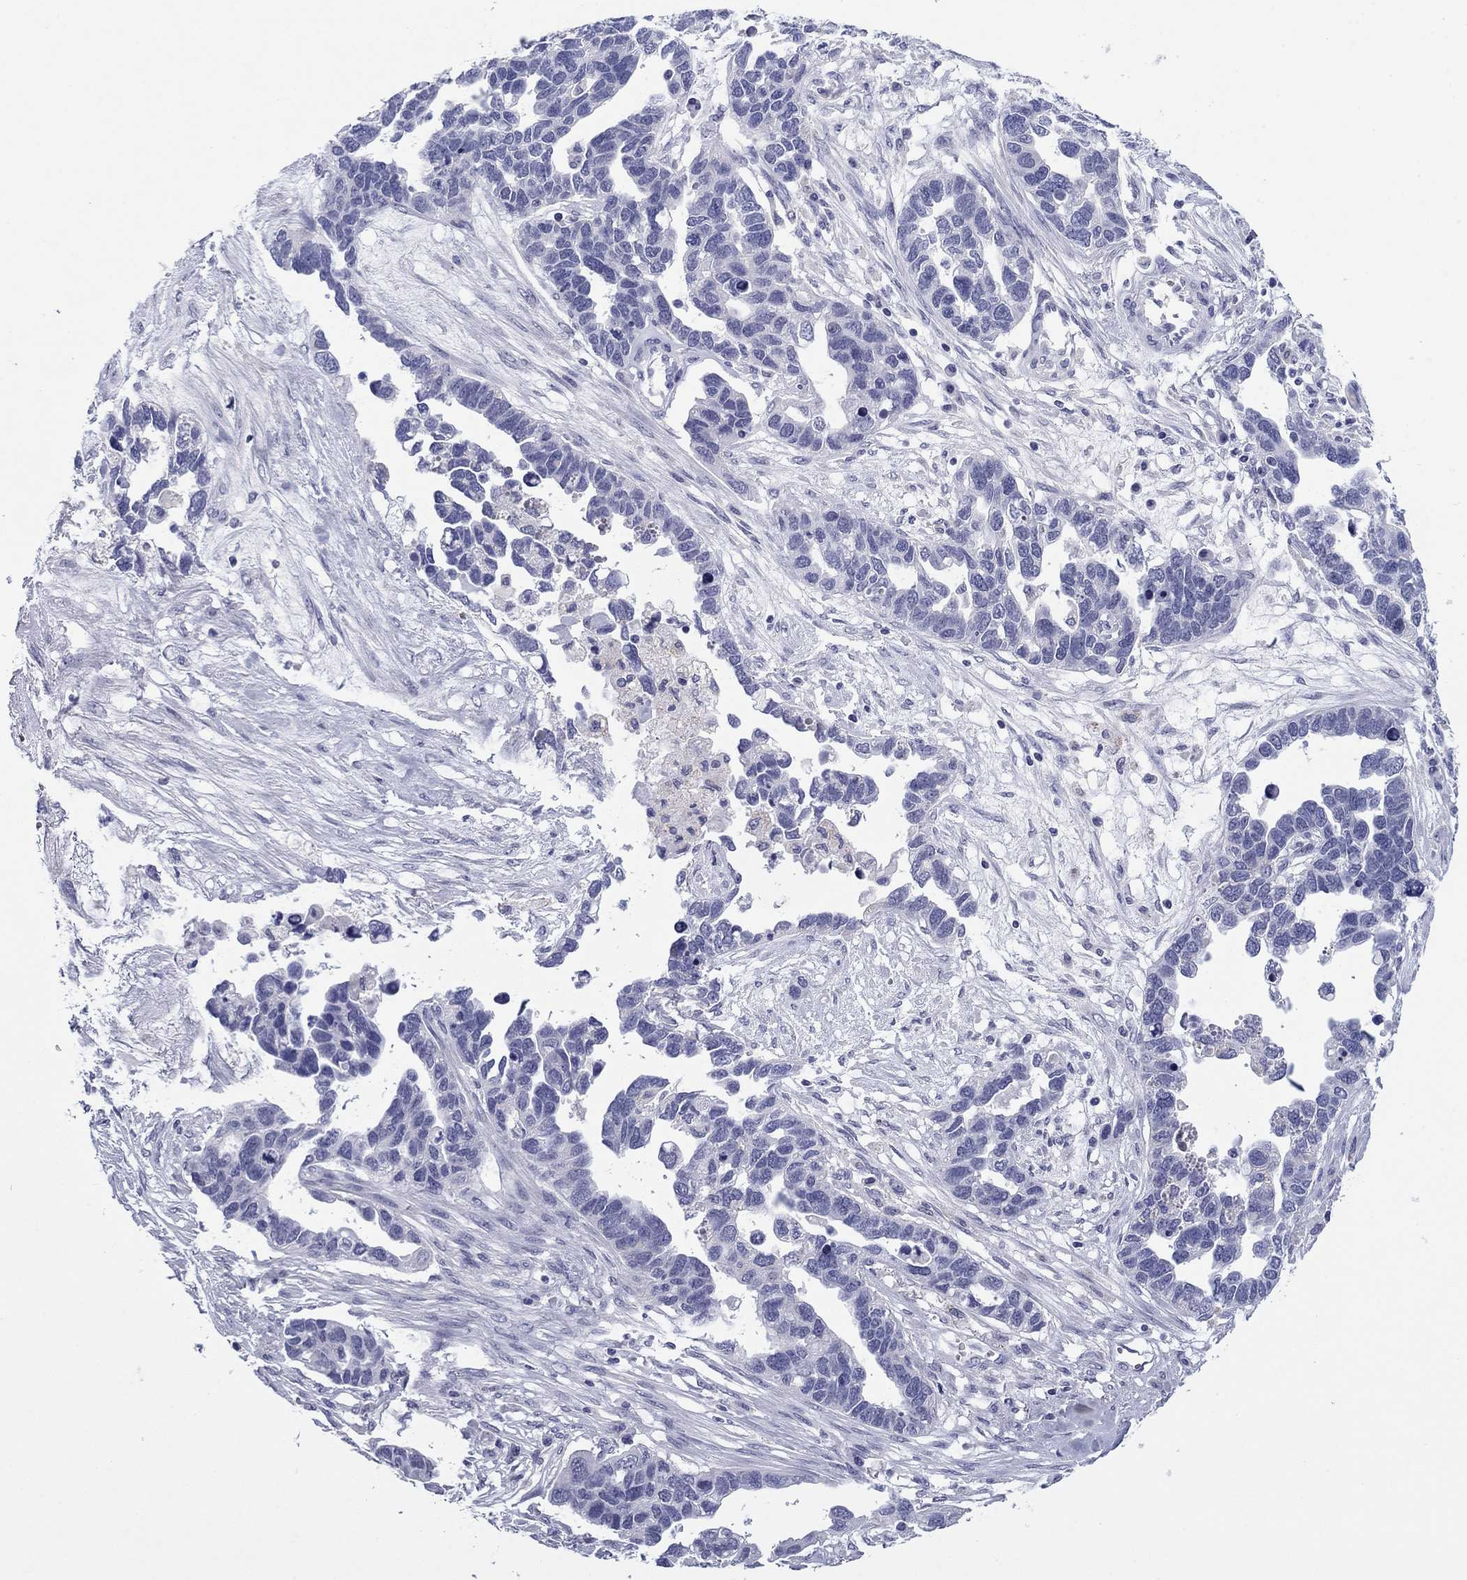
{"staining": {"intensity": "negative", "quantity": "none", "location": "none"}, "tissue": "ovarian cancer", "cell_type": "Tumor cells", "image_type": "cancer", "snomed": [{"axis": "morphology", "description": "Cystadenocarcinoma, serous, NOS"}, {"axis": "topography", "description": "Ovary"}], "caption": "Immunohistochemistry (IHC) photomicrograph of neoplastic tissue: serous cystadenocarcinoma (ovarian) stained with DAB (3,3'-diaminobenzidine) exhibits no significant protein expression in tumor cells.", "gene": "TCFL5", "patient": {"sex": "female", "age": 54}}